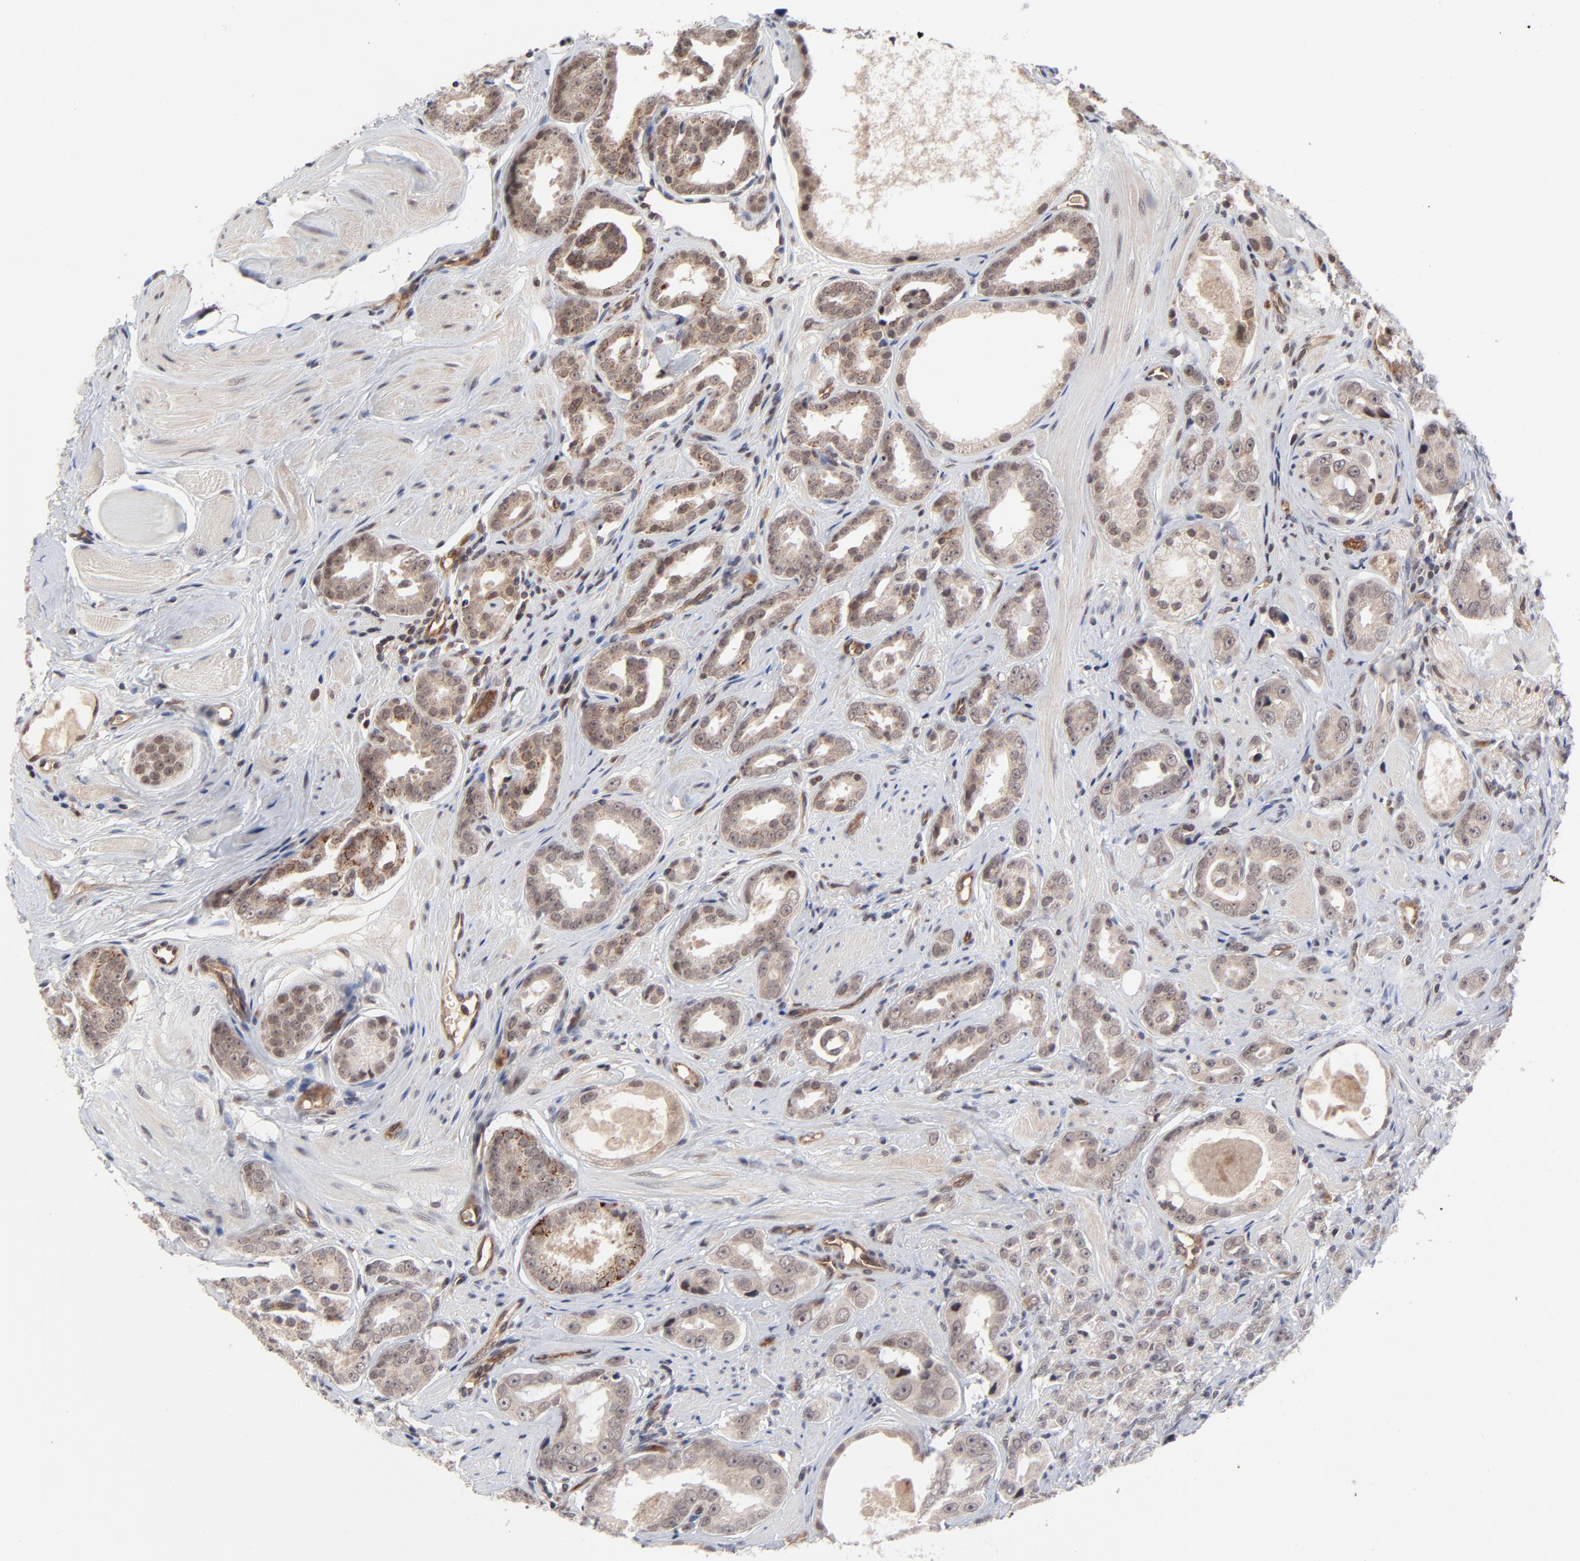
{"staining": {"intensity": "moderate", "quantity": ">75%", "location": "cytoplasmic/membranous"}, "tissue": "prostate cancer", "cell_type": "Tumor cells", "image_type": "cancer", "snomed": [{"axis": "morphology", "description": "Adenocarcinoma, Medium grade"}, {"axis": "topography", "description": "Prostate"}], "caption": "About >75% of tumor cells in human medium-grade adenocarcinoma (prostate) show moderate cytoplasmic/membranous protein expression as visualized by brown immunohistochemical staining.", "gene": "CASP10", "patient": {"sex": "male", "age": 53}}